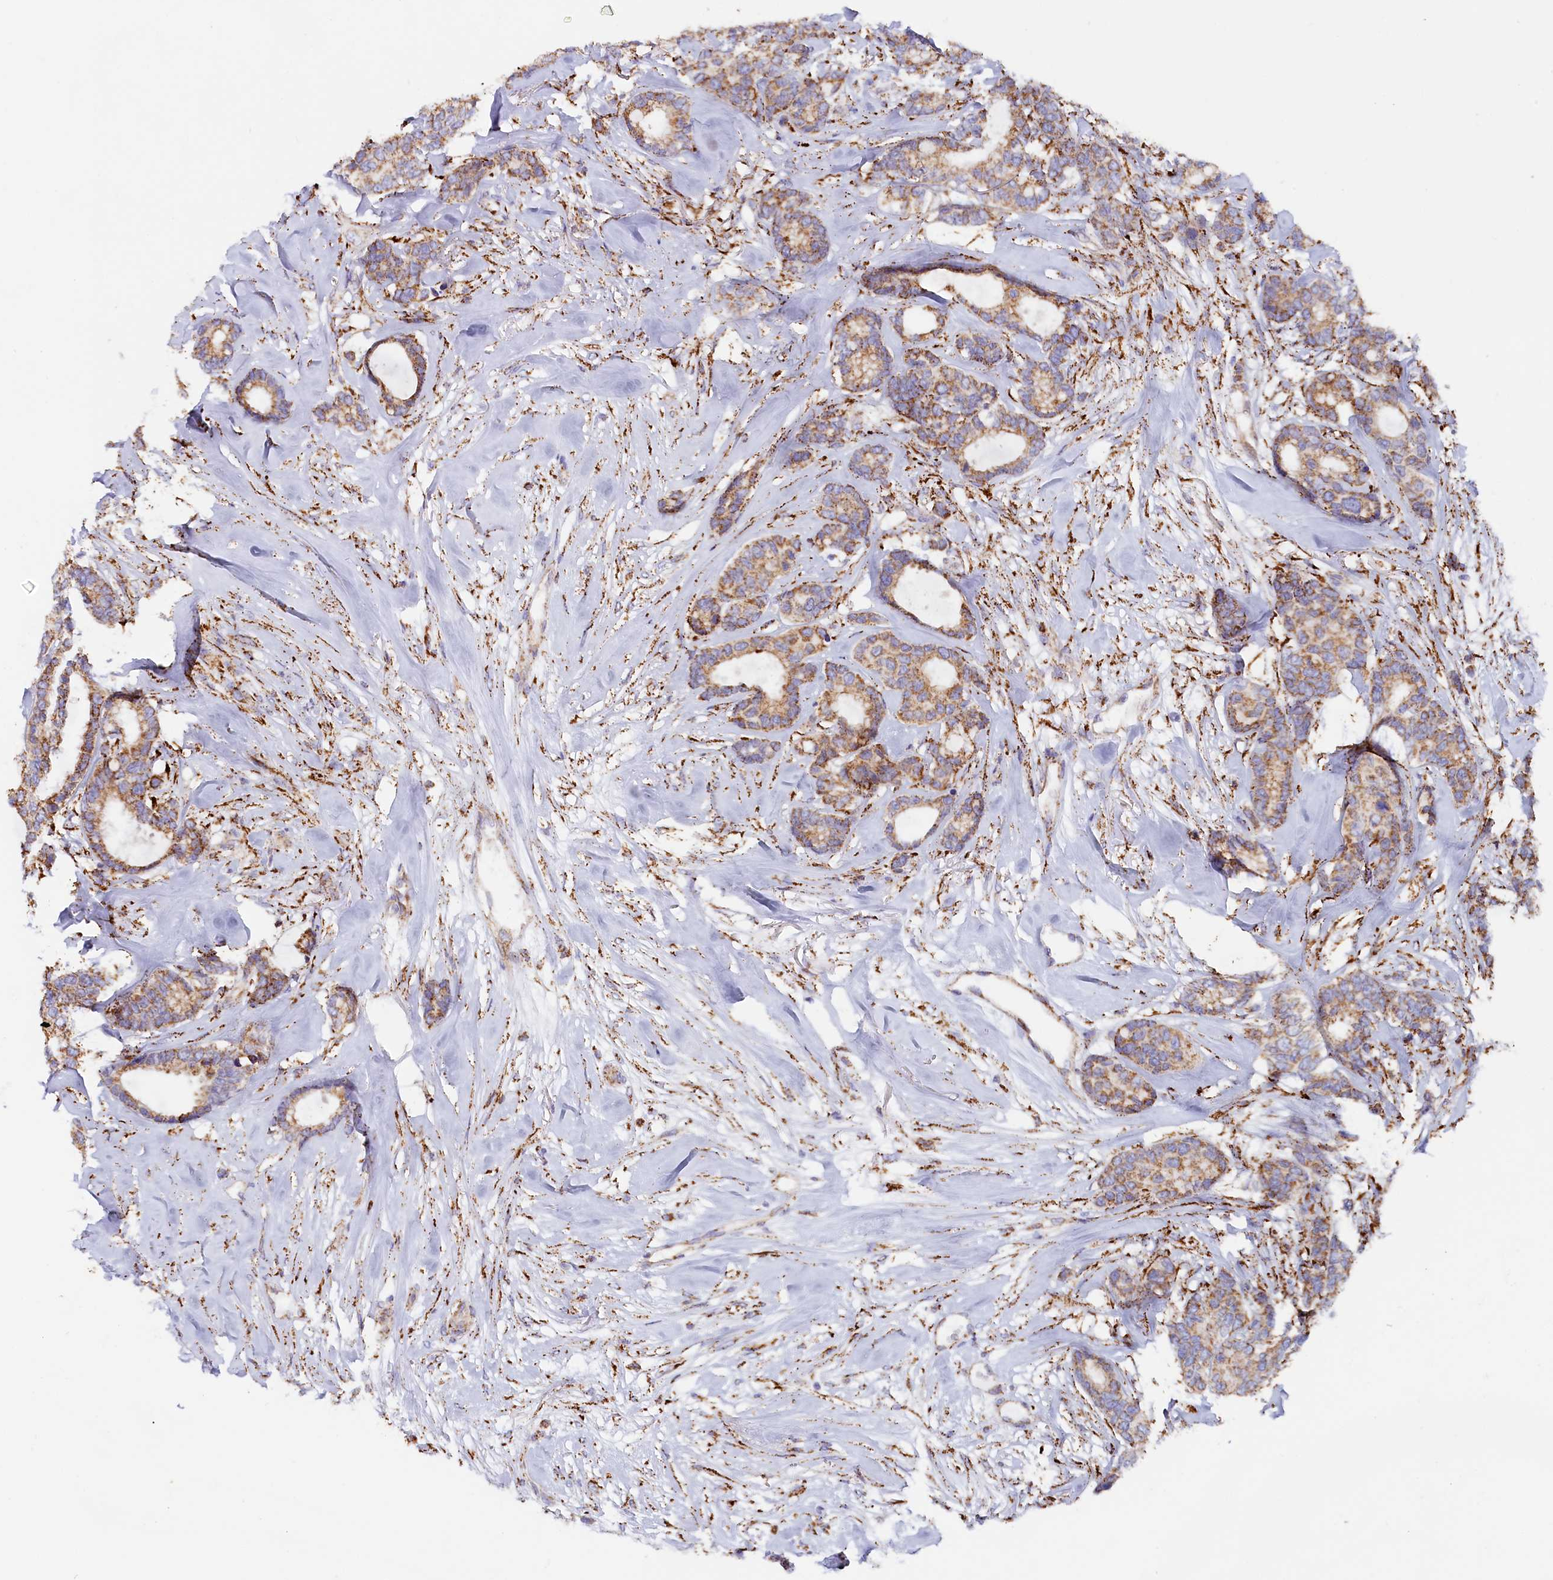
{"staining": {"intensity": "moderate", "quantity": ">75%", "location": "cytoplasmic/membranous"}, "tissue": "breast cancer", "cell_type": "Tumor cells", "image_type": "cancer", "snomed": [{"axis": "morphology", "description": "Duct carcinoma"}, {"axis": "topography", "description": "Breast"}], "caption": "IHC (DAB) staining of human breast cancer exhibits moderate cytoplasmic/membranous protein staining in about >75% of tumor cells.", "gene": "AKTIP", "patient": {"sex": "female", "age": 87}}